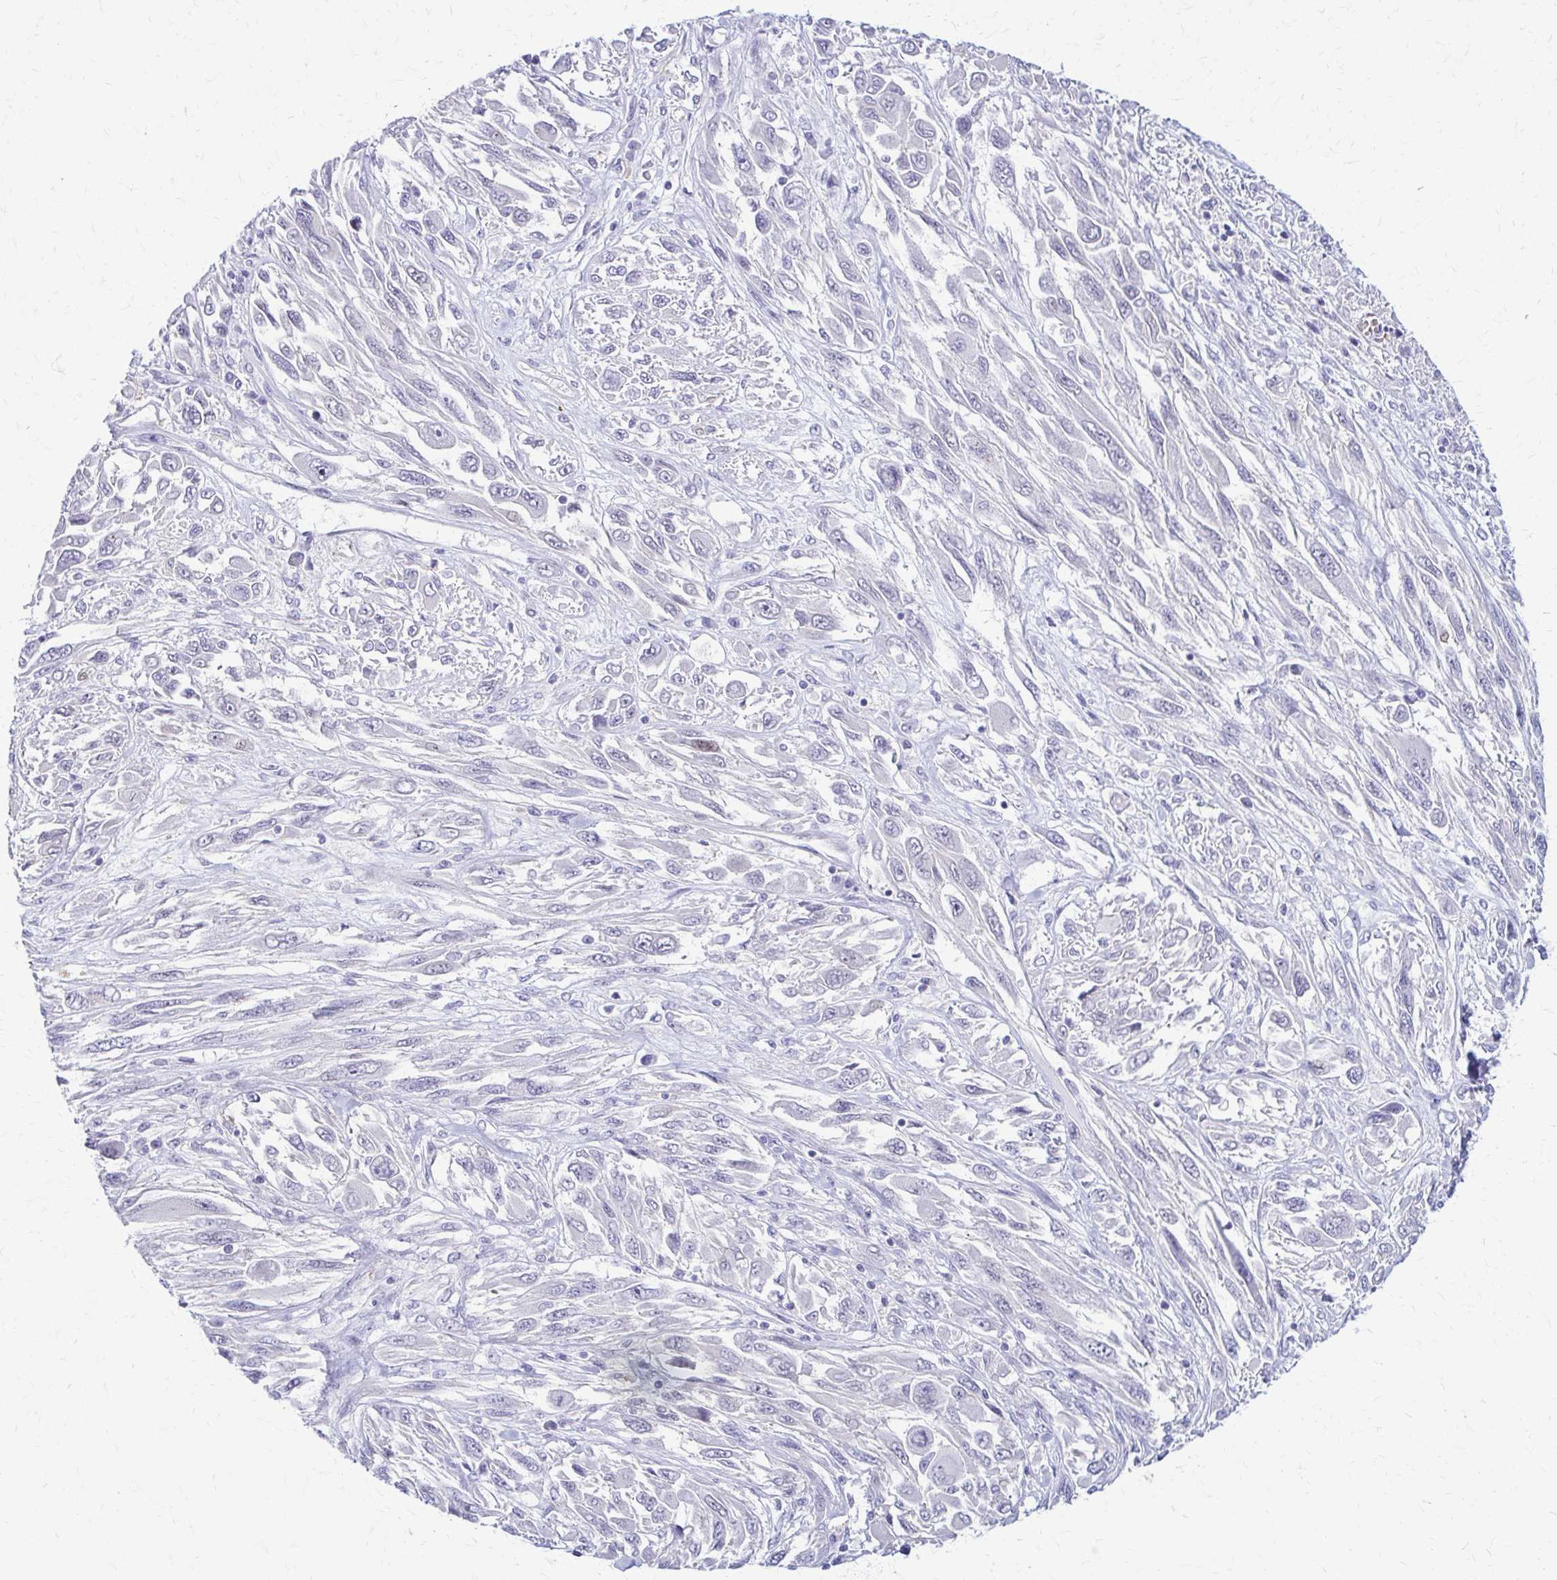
{"staining": {"intensity": "negative", "quantity": "none", "location": "none"}, "tissue": "melanoma", "cell_type": "Tumor cells", "image_type": "cancer", "snomed": [{"axis": "morphology", "description": "Malignant melanoma, NOS"}, {"axis": "topography", "description": "Skin"}], "caption": "Tumor cells show no significant expression in malignant melanoma.", "gene": "RHOBTB2", "patient": {"sex": "female", "age": 91}}